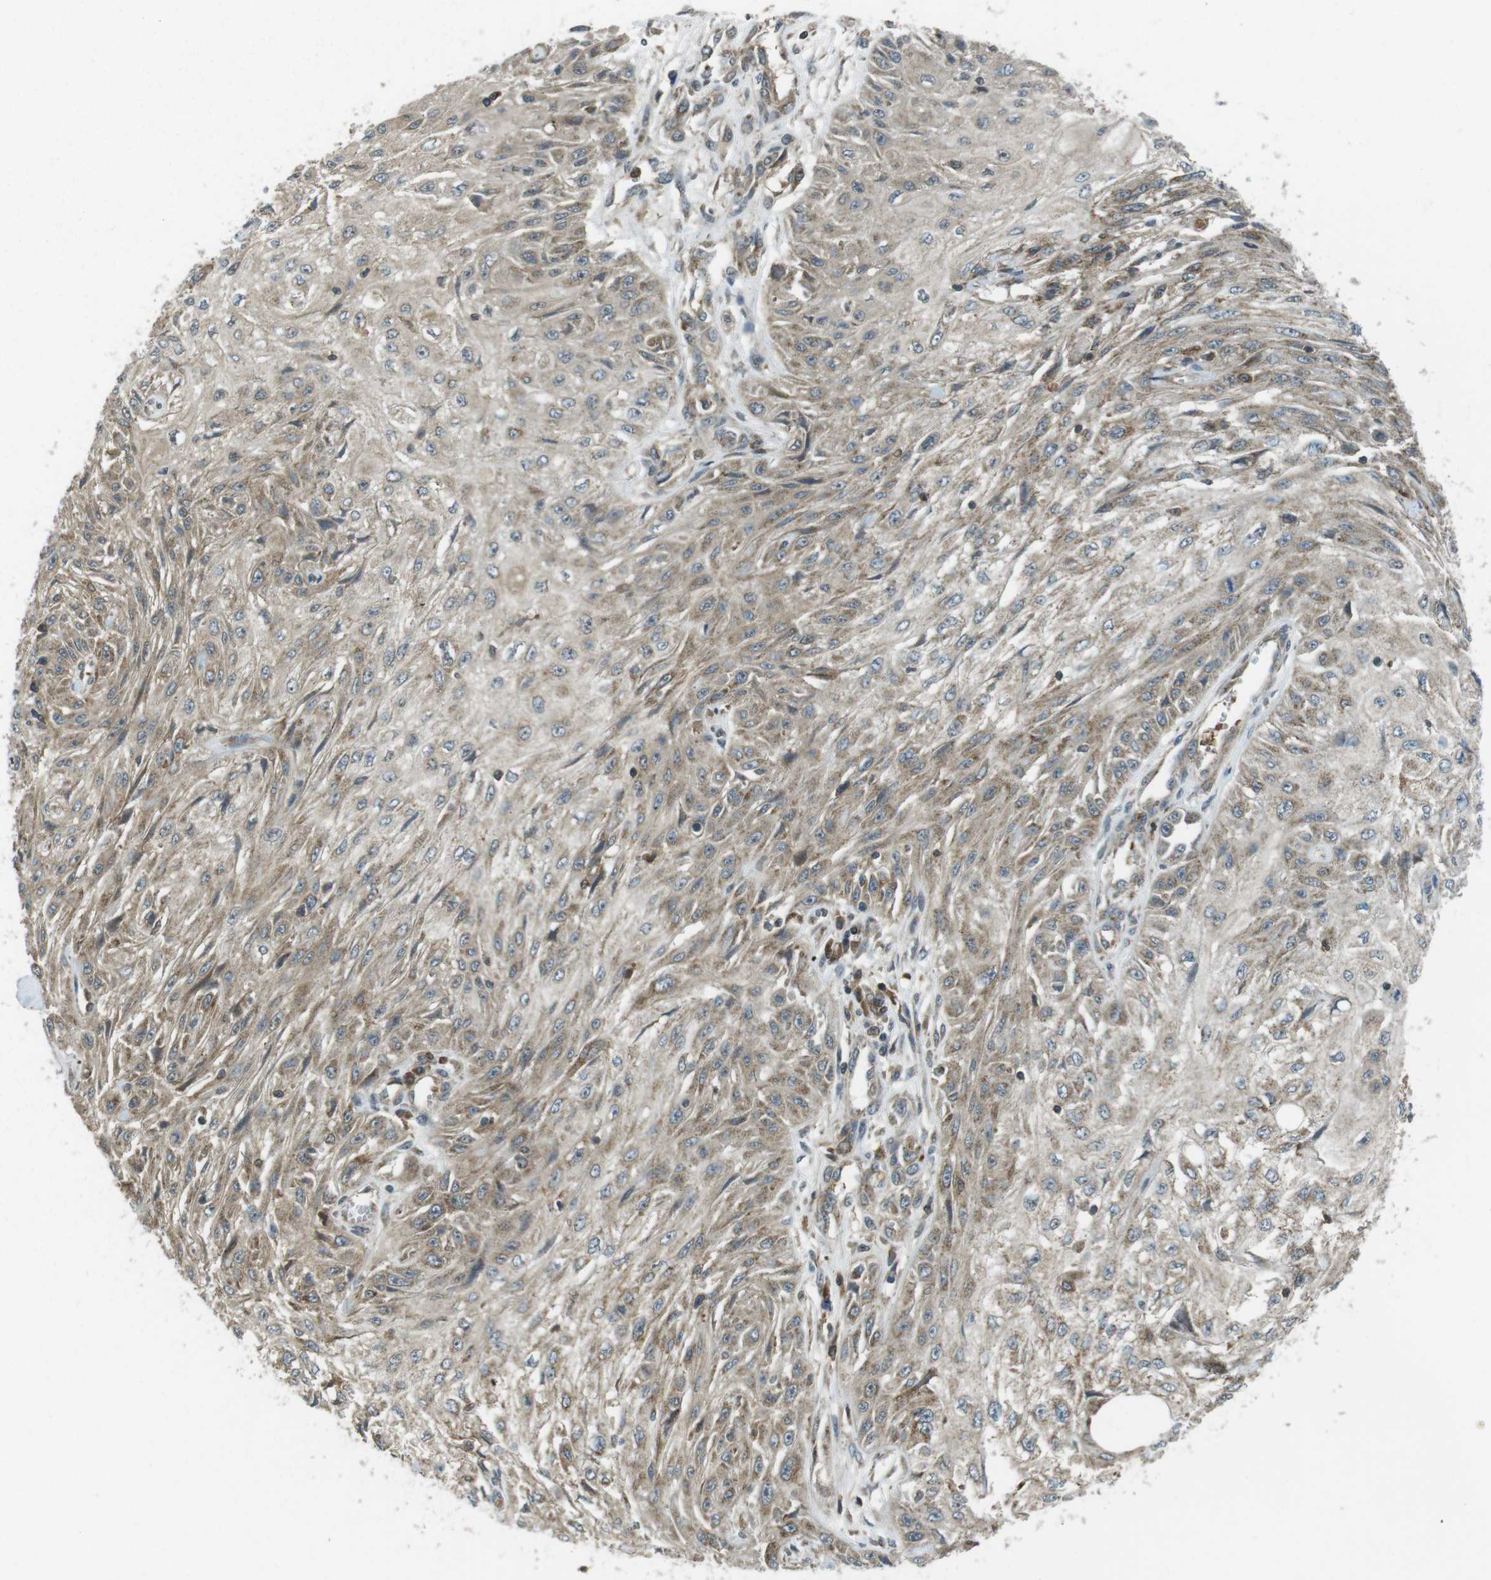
{"staining": {"intensity": "weak", "quantity": ">75%", "location": "cytoplasmic/membranous"}, "tissue": "skin cancer", "cell_type": "Tumor cells", "image_type": "cancer", "snomed": [{"axis": "morphology", "description": "Squamous cell carcinoma, NOS"}, {"axis": "topography", "description": "Skin"}], "caption": "A low amount of weak cytoplasmic/membranous positivity is seen in about >75% of tumor cells in skin squamous cell carcinoma tissue.", "gene": "LRRC3B", "patient": {"sex": "male", "age": 75}}